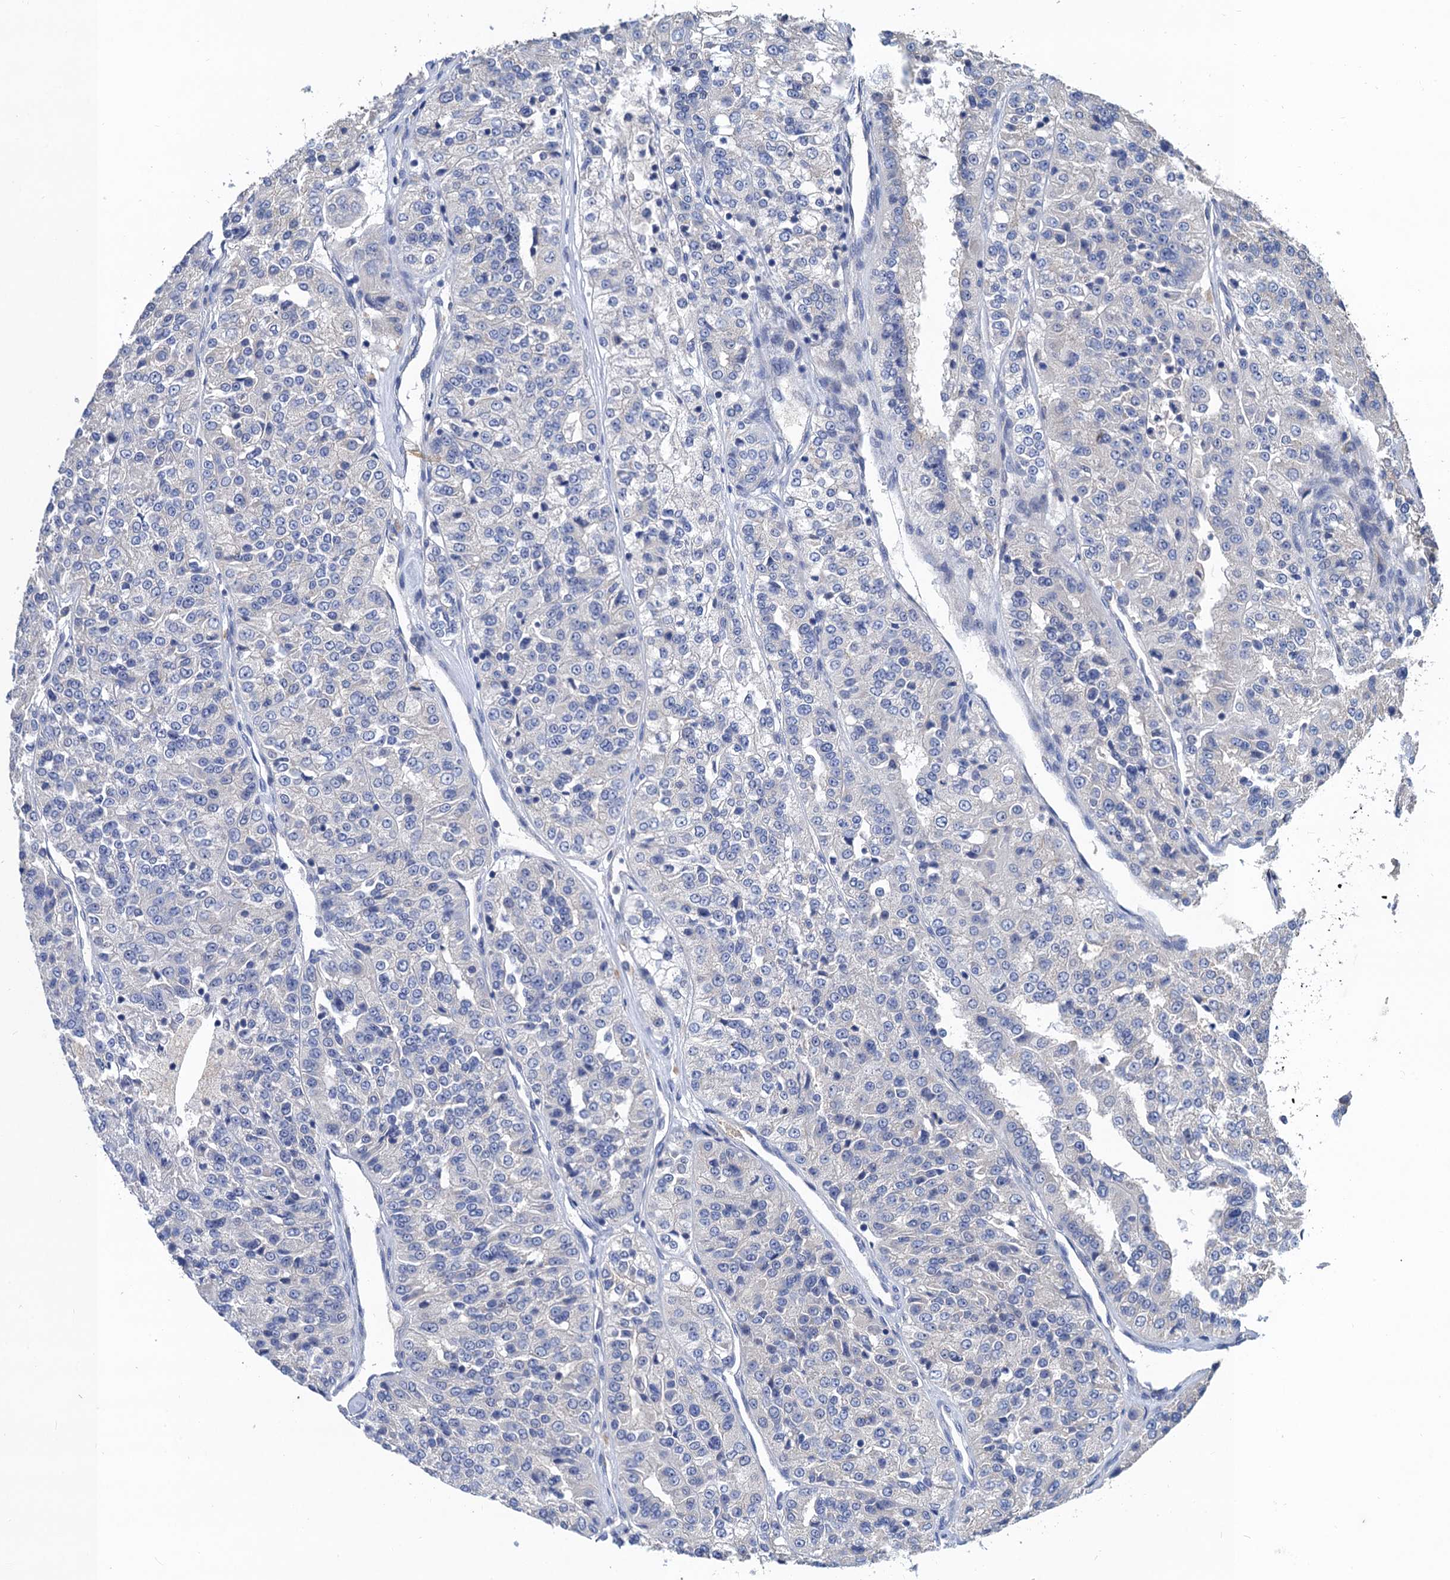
{"staining": {"intensity": "negative", "quantity": "none", "location": "none"}, "tissue": "renal cancer", "cell_type": "Tumor cells", "image_type": "cancer", "snomed": [{"axis": "morphology", "description": "Adenocarcinoma, NOS"}, {"axis": "topography", "description": "Kidney"}], "caption": "An immunohistochemistry micrograph of renal adenocarcinoma is shown. There is no staining in tumor cells of renal adenocarcinoma.", "gene": "TRAF7", "patient": {"sex": "female", "age": 63}}